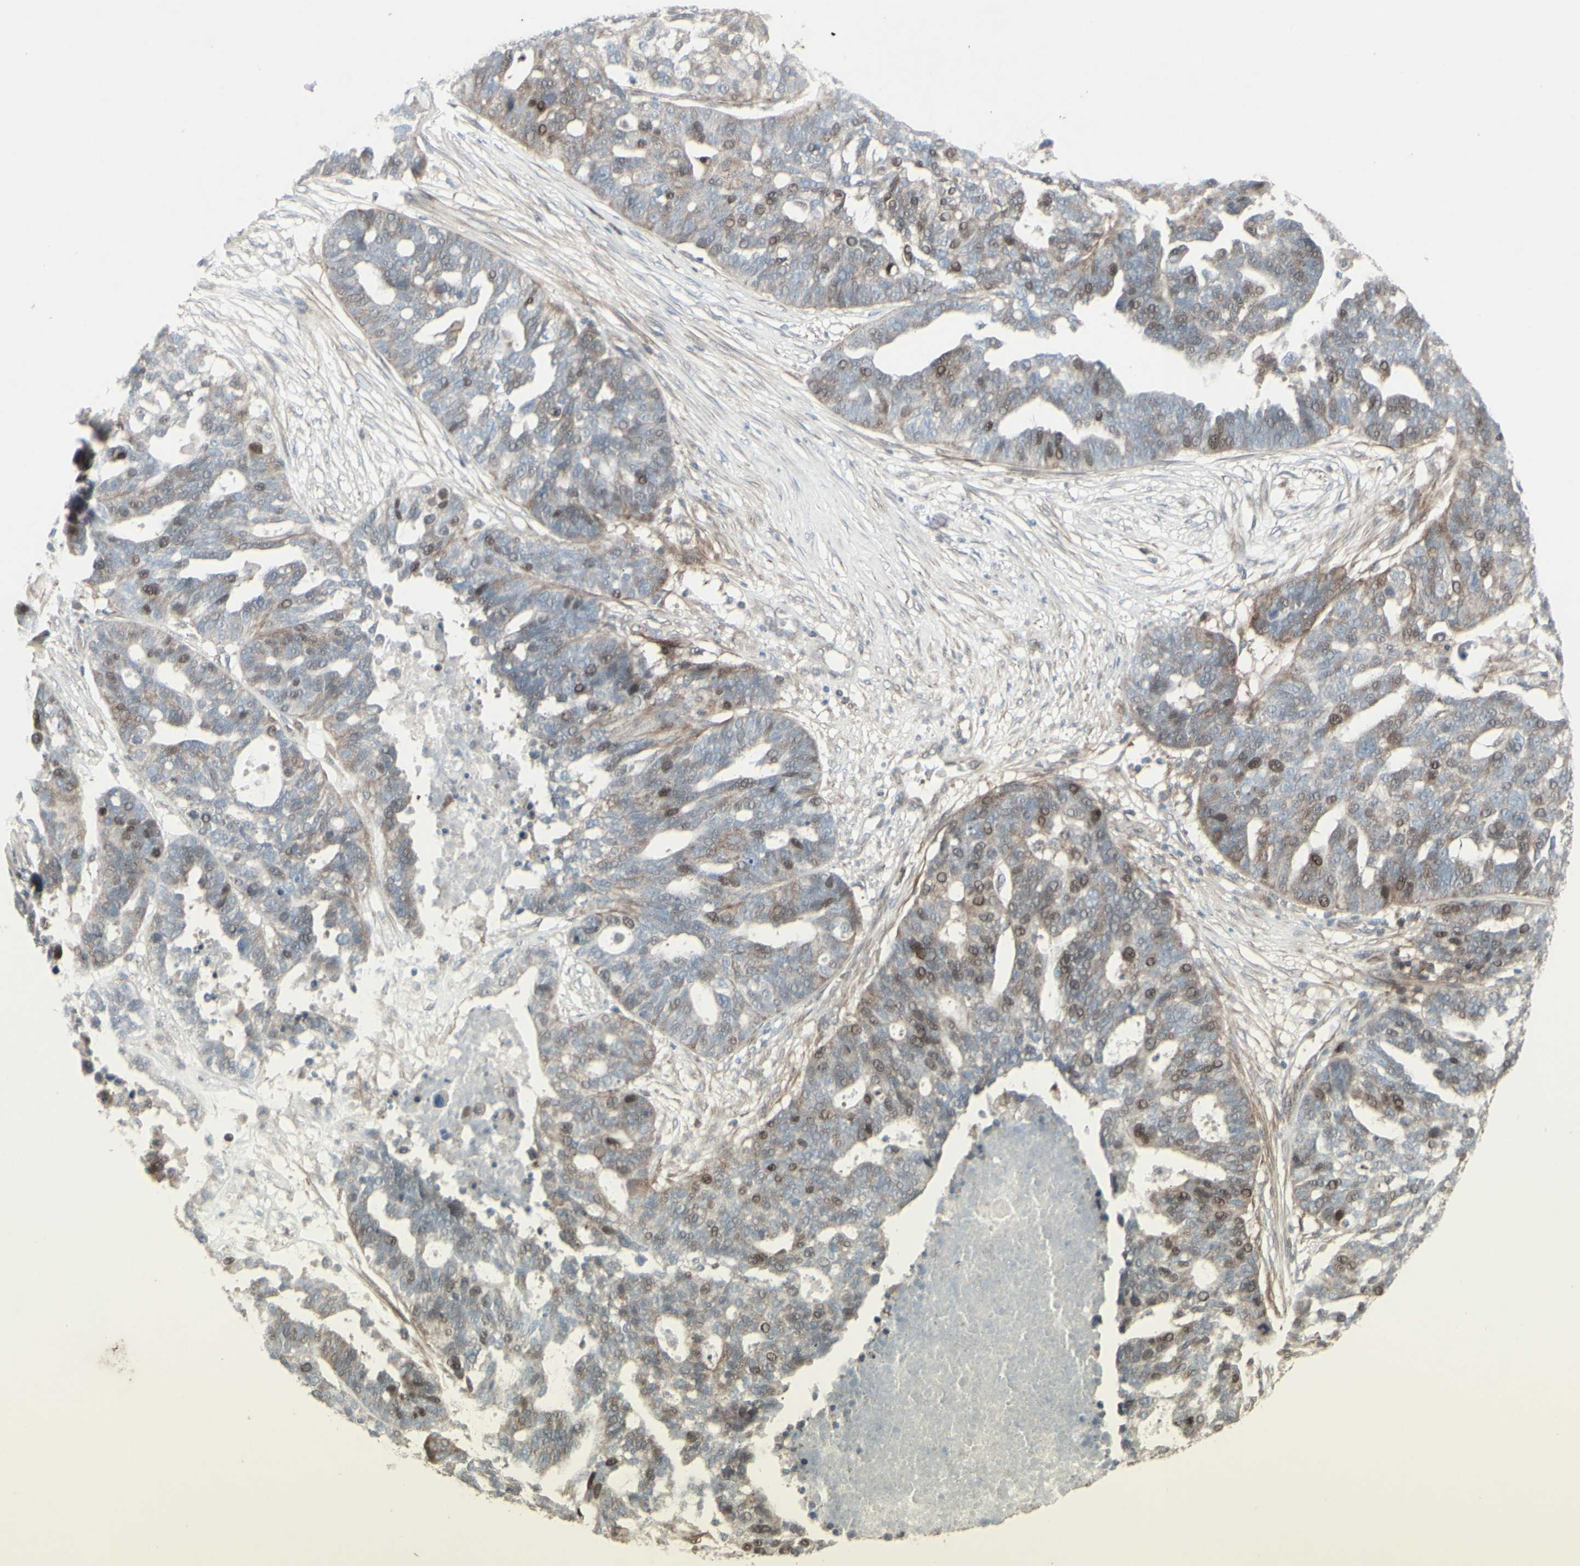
{"staining": {"intensity": "moderate", "quantity": "25%-75%", "location": "nuclear"}, "tissue": "ovarian cancer", "cell_type": "Tumor cells", "image_type": "cancer", "snomed": [{"axis": "morphology", "description": "Cystadenocarcinoma, serous, NOS"}, {"axis": "topography", "description": "Ovary"}], "caption": "DAB immunohistochemical staining of ovarian serous cystadenocarcinoma displays moderate nuclear protein staining in about 25%-75% of tumor cells.", "gene": "GMNN", "patient": {"sex": "female", "age": 59}}